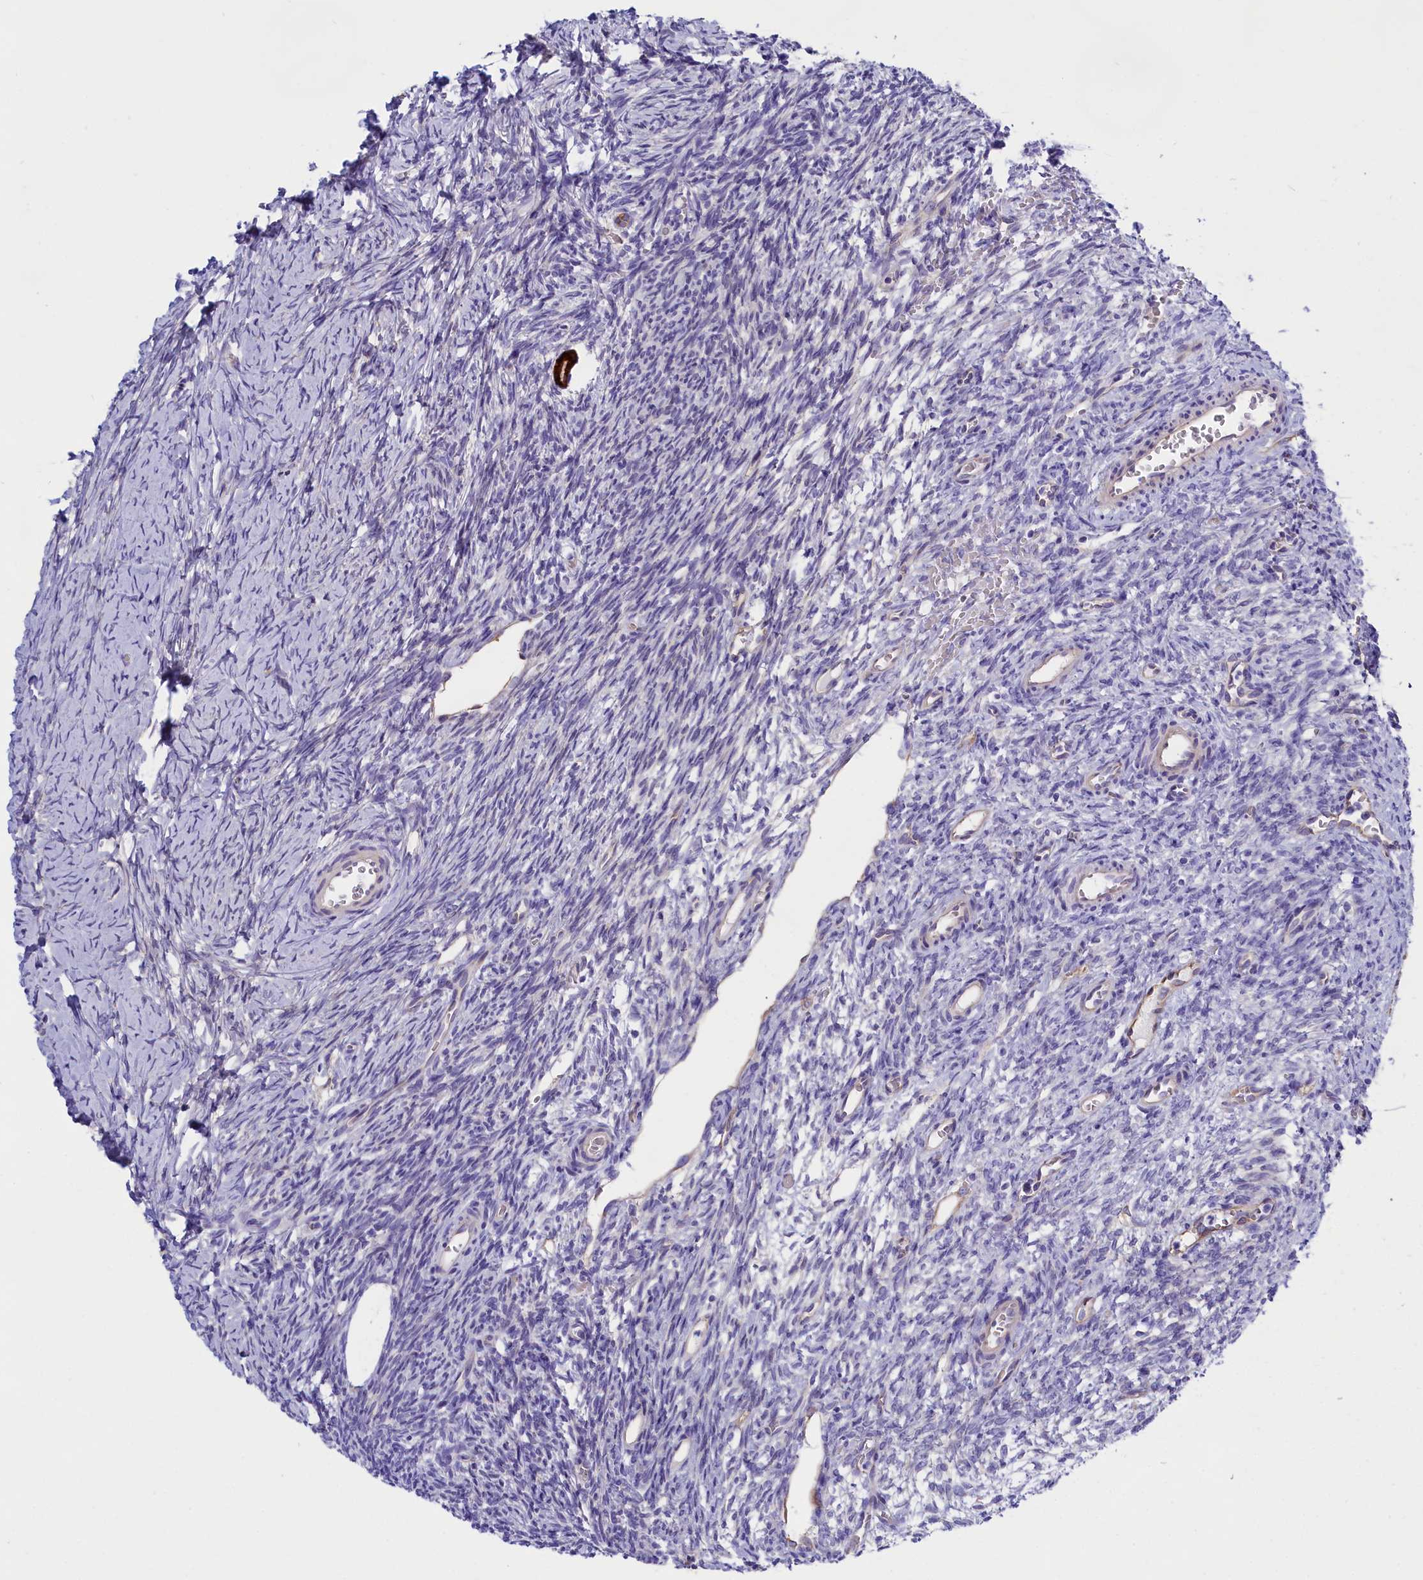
{"staining": {"intensity": "strong", "quantity": ">75%", "location": "cytoplasmic/membranous"}, "tissue": "ovary", "cell_type": "Follicle cells", "image_type": "normal", "snomed": [{"axis": "morphology", "description": "Normal tissue, NOS"}, {"axis": "topography", "description": "Ovary"}], "caption": "A high amount of strong cytoplasmic/membranous staining is present in about >75% of follicle cells in normal ovary.", "gene": "PPP1R13L", "patient": {"sex": "female", "age": 39}}